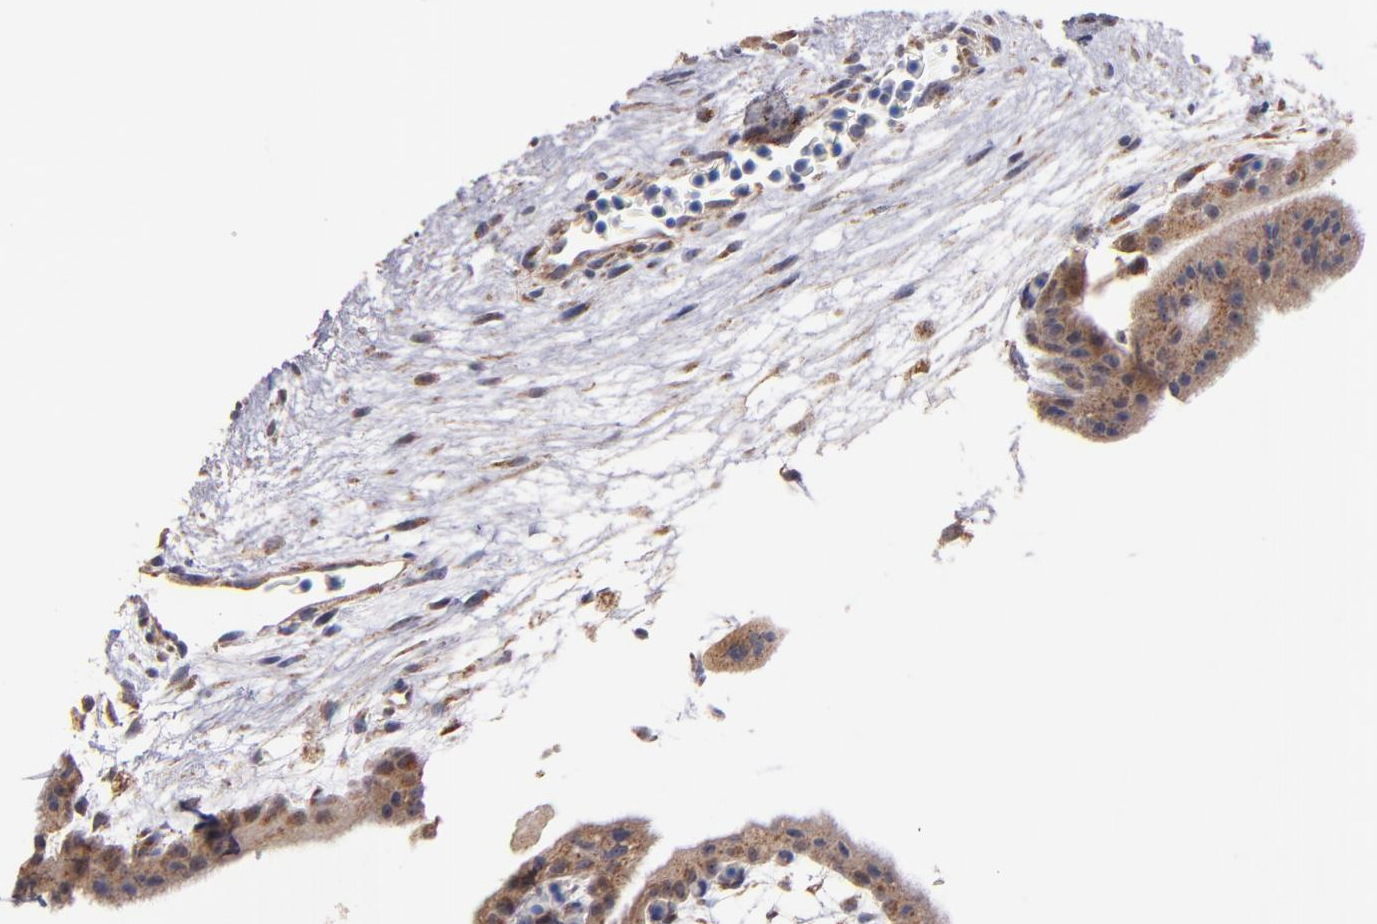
{"staining": {"intensity": "moderate", "quantity": ">75%", "location": "cytoplasmic/membranous"}, "tissue": "placenta", "cell_type": "Trophoblastic cells", "image_type": "normal", "snomed": [{"axis": "morphology", "description": "Normal tissue, NOS"}, {"axis": "topography", "description": "Placenta"}], "caption": "Immunohistochemical staining of unremarkable human placenta exhibits >75% levels of moderate cytoplasmic/membranous protein staining in approximately >75% of trophoblastic cells.", "gene": "DIABLO", "patient": {"sex": "female", "age": 35}}